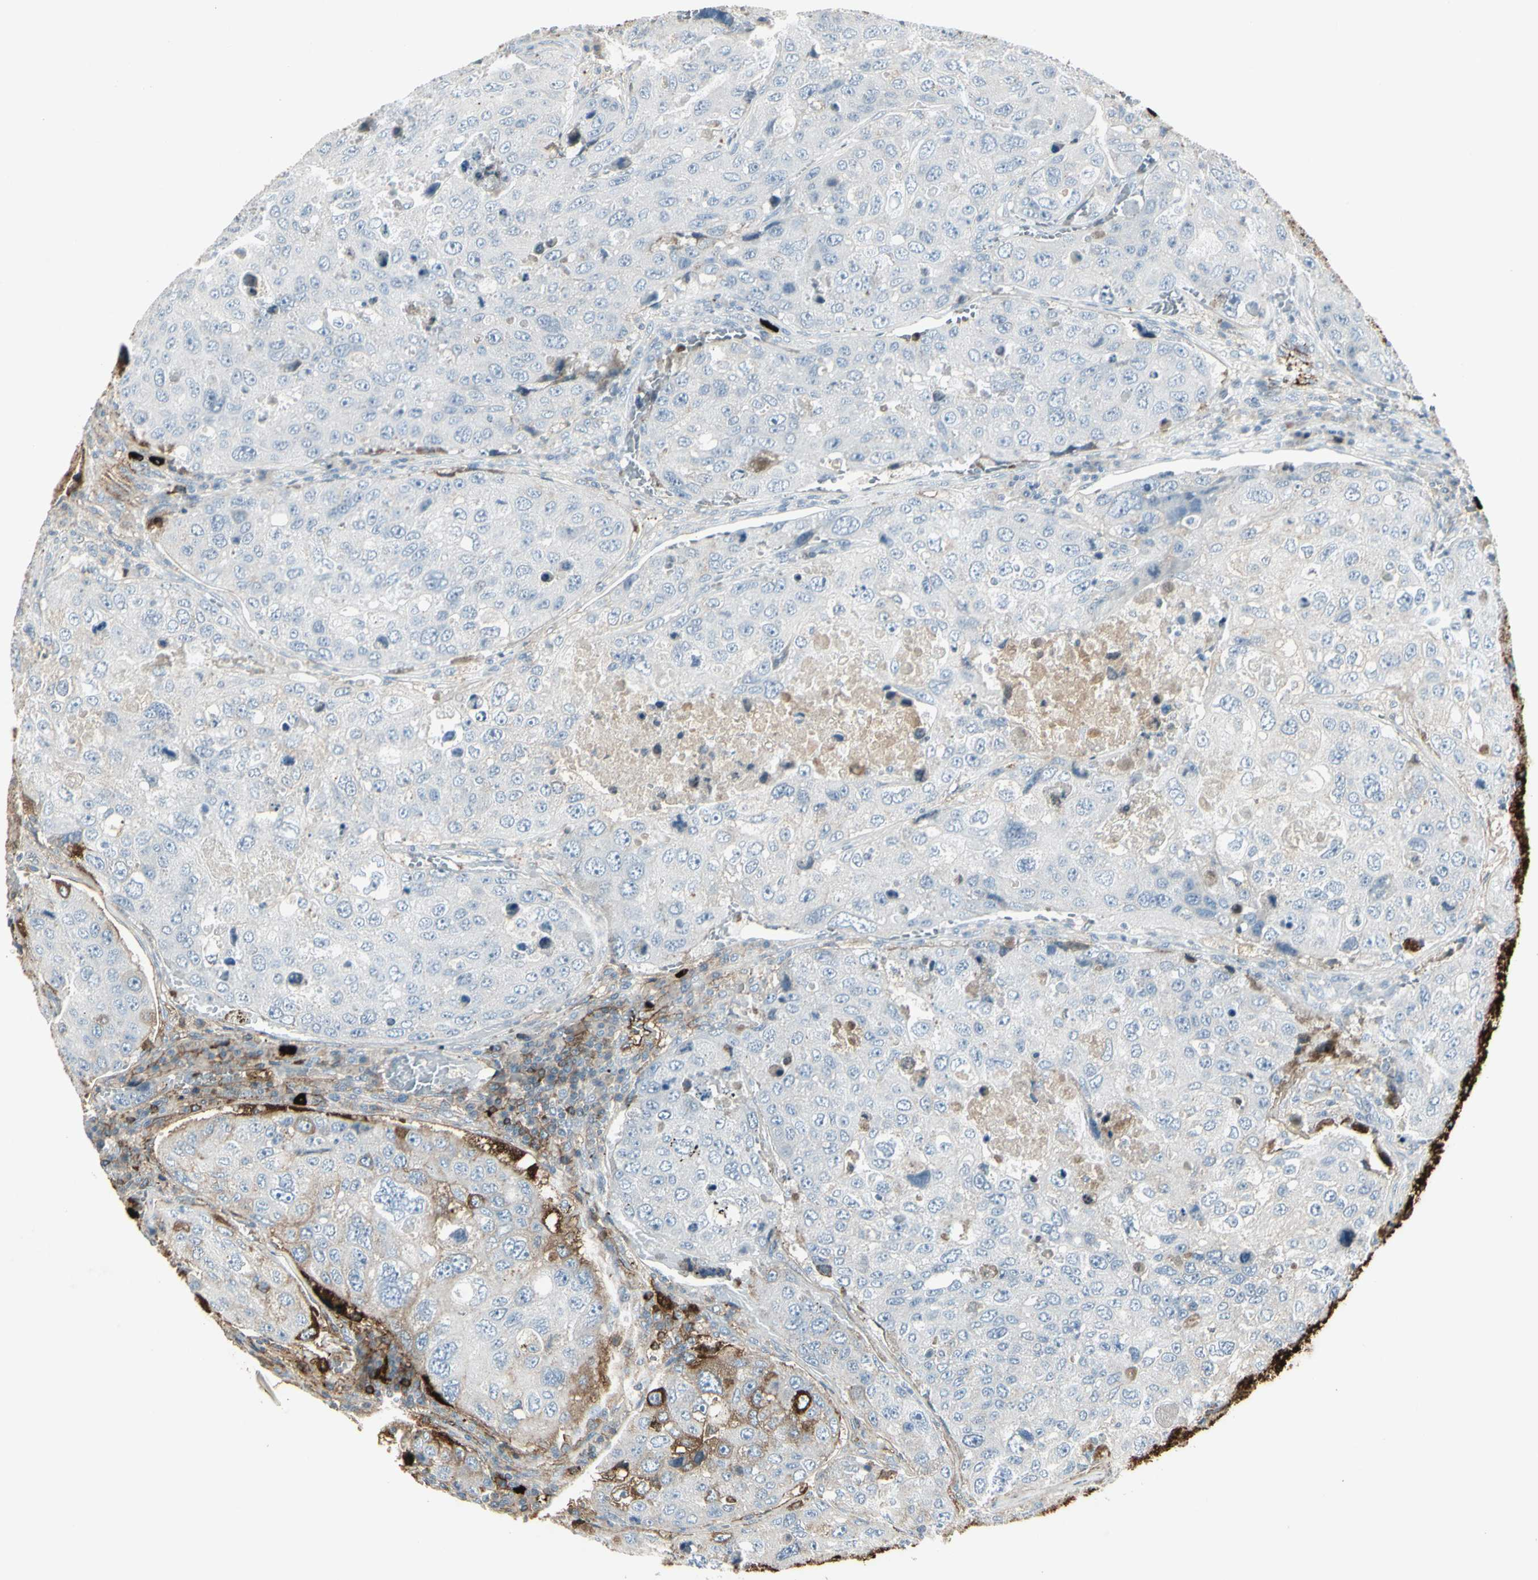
{"staining": {"intensity": "moderate", "quantity": "<25%", "location": "cytoplasmic/membranous"}, "tissue": "urothelial cancer", "cell_type": "Tumor cells", "image_type": "cancer", "snomed": [{"axis": "morphology", "description": "Urothelial carcinoma, High grade"}, {"axis": "topography", "description": "Lymph node"}, {"axis": "topography", "description": "Urinary bladder"}], "caption": "Protein expression analysis of human urothelial cancer reveals moderate cytoplasmic/membranous expression in about <25% of tumor cells. (Brightfield microscopy of DAB IHC at high magnification).", "gene": "IGHM", "patient": {"sex": "male", "age": 51}}